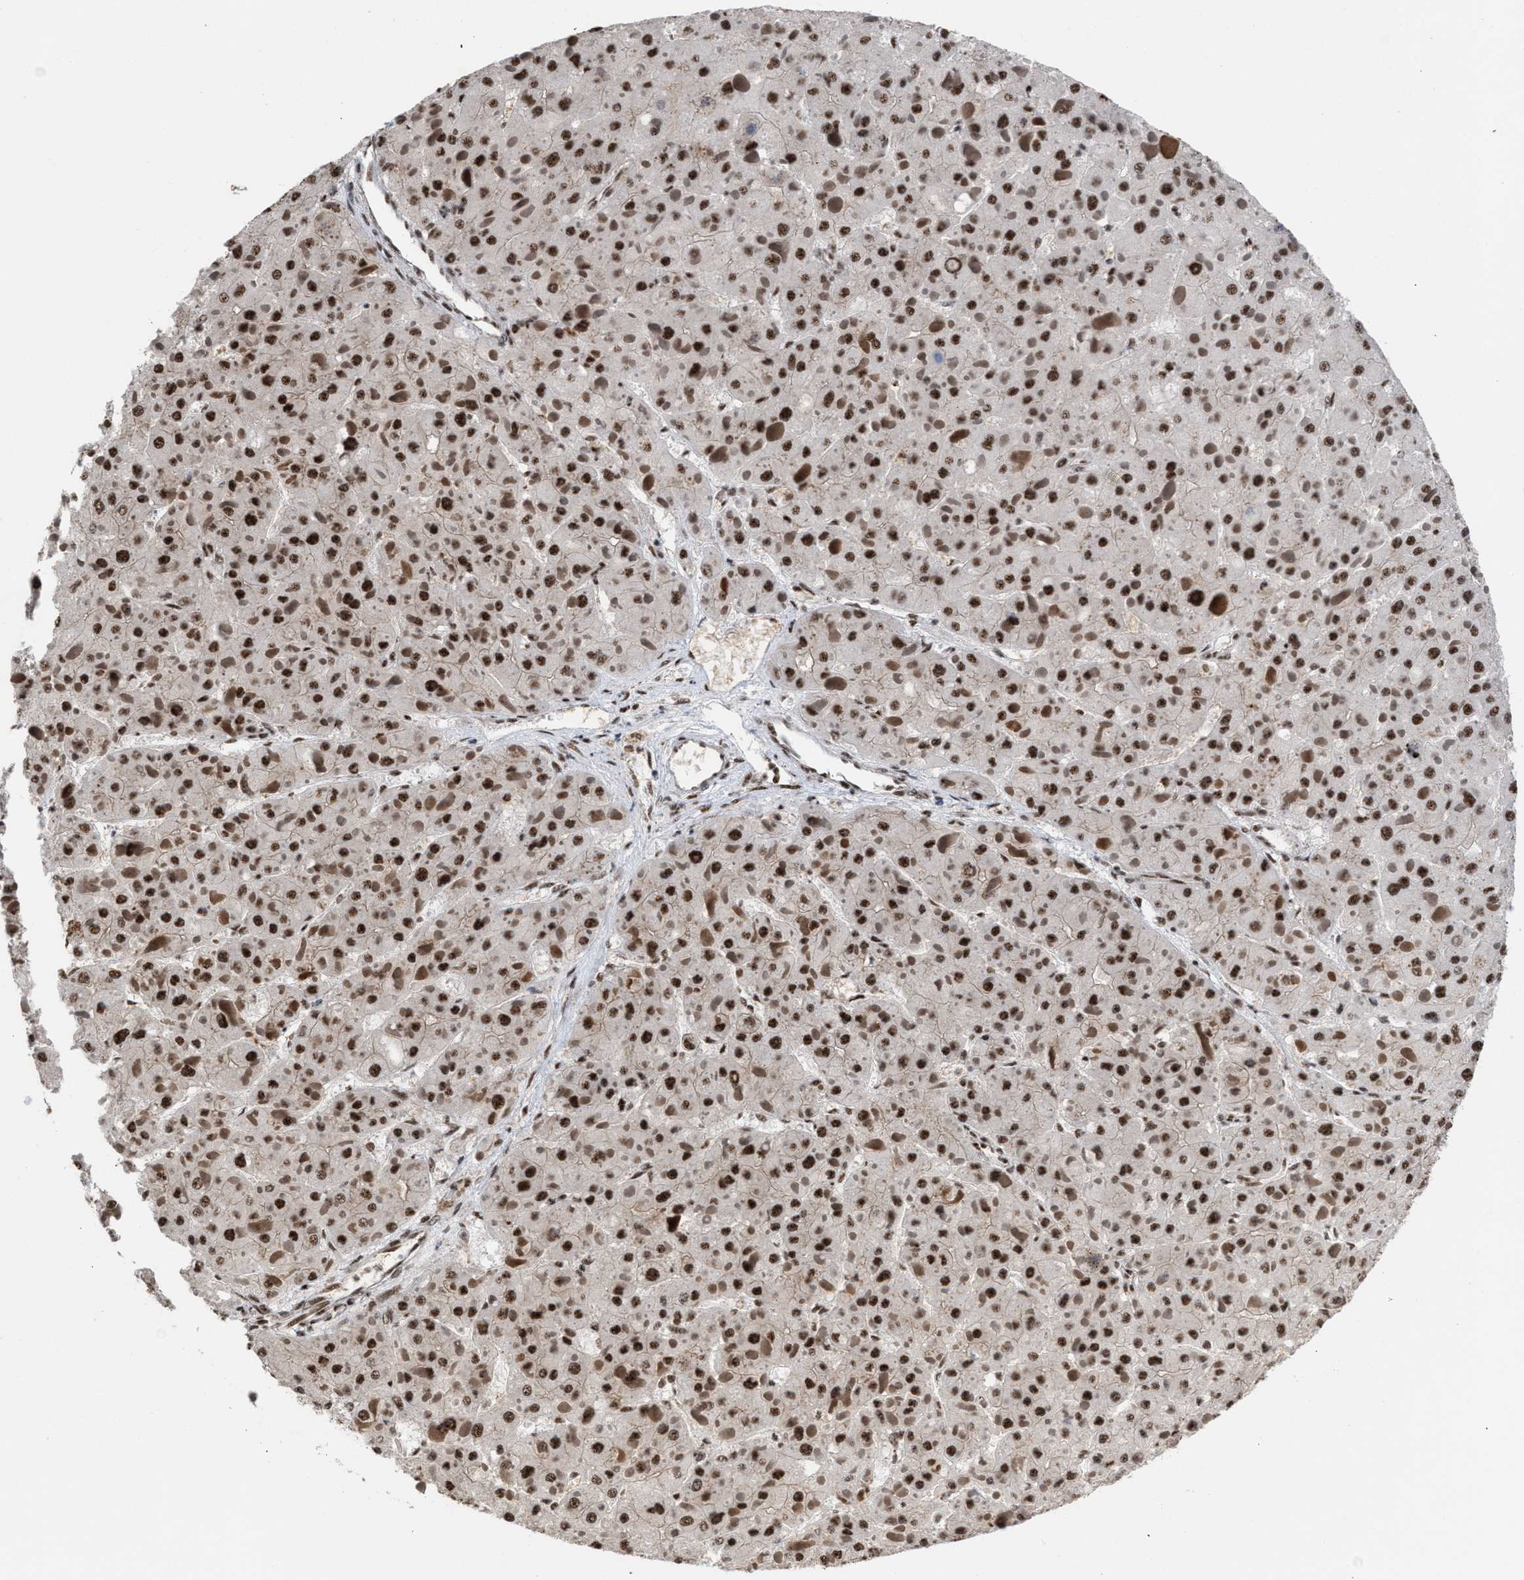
{"staining": {"intensity": "strong", "quantity": ">75%", "location": "nuclear"}, "tissue": "liver cancer", "cell_type": "Tumor cells", "image_type": "cancer", "snomed": [{"axis": "morphology", "description": "Carcinoma, Hepatocellular, NOS"}, {"axis": "topography", "description": "Liver"}], "caption": "Protein expression analysis of human liver cancer reveals strong nuclear staining in about >75% of tumor cells.", "gene": "EIF4A3", "patient": {"sex": "female", "age": 73}}